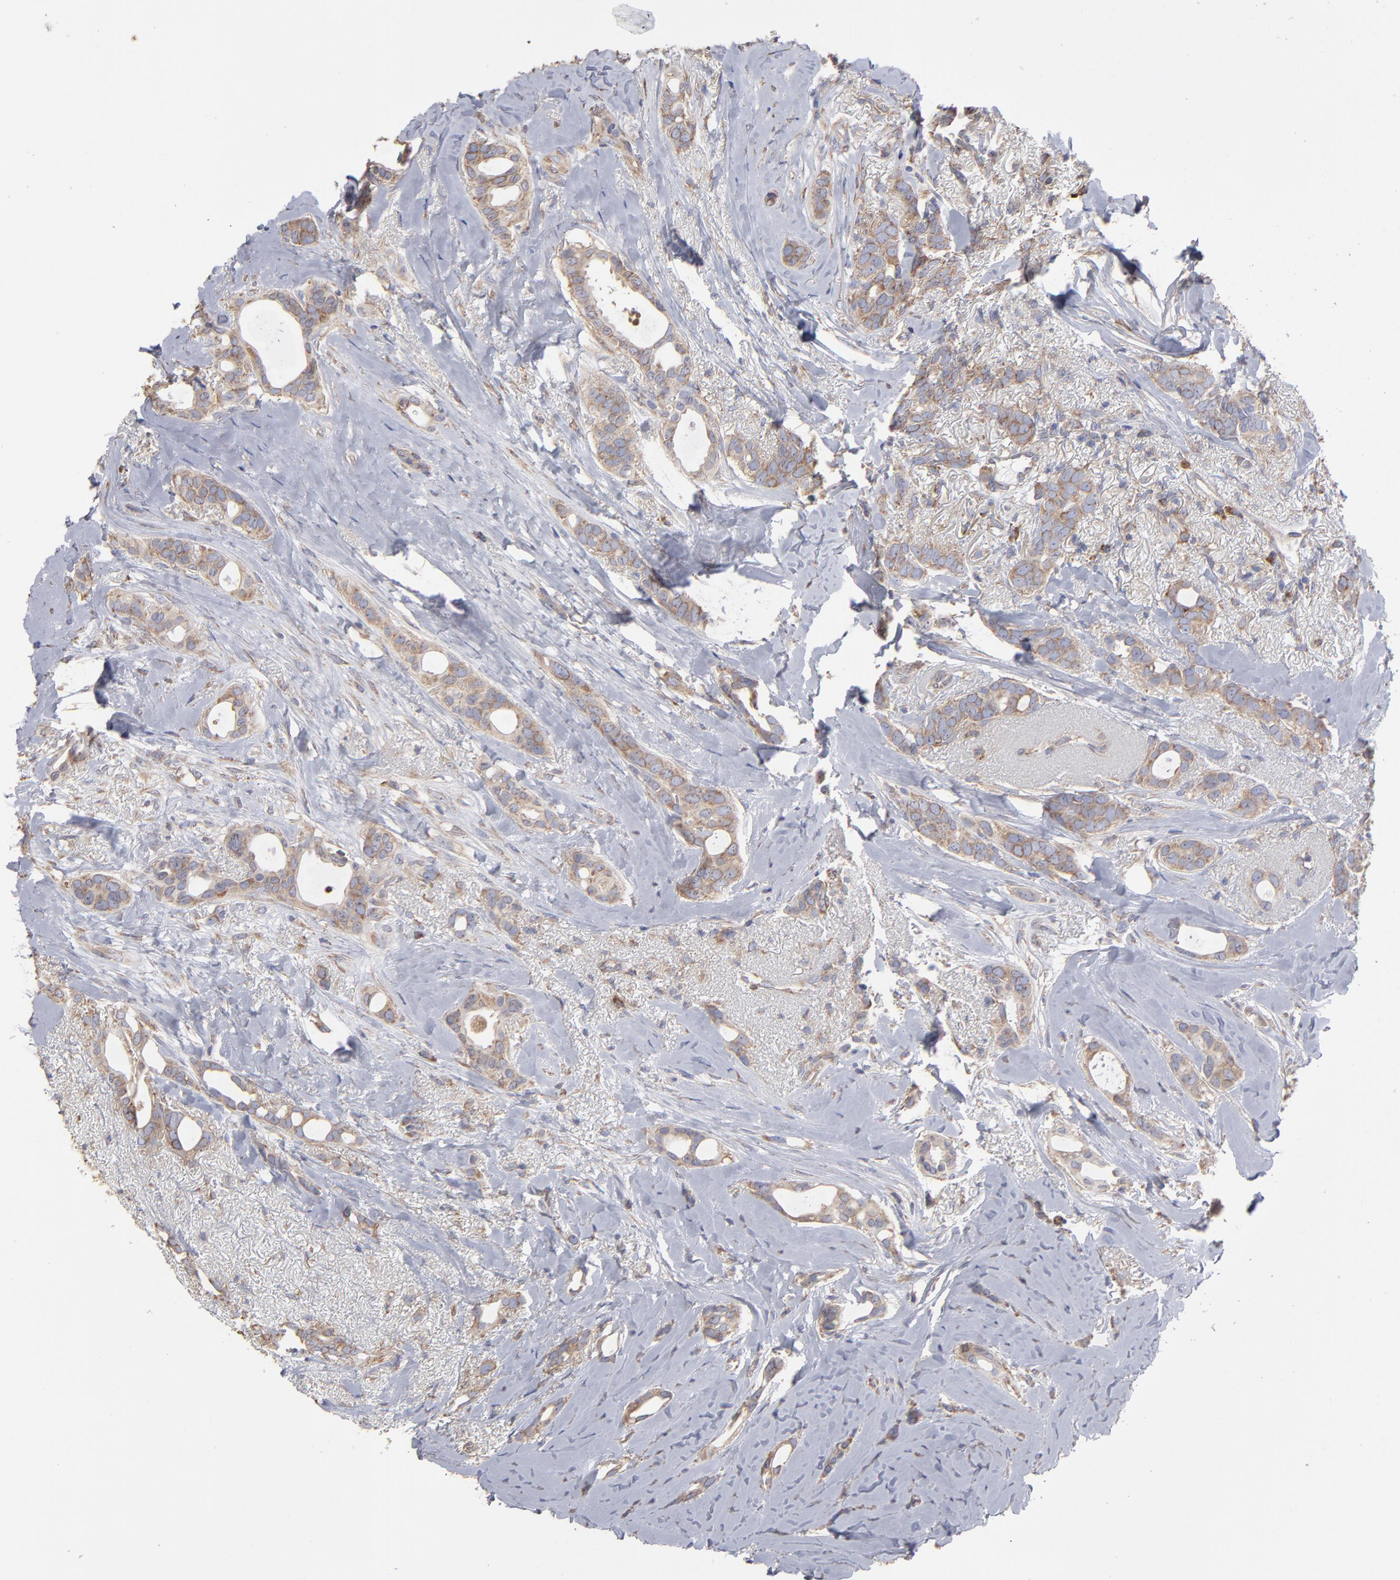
{"staining": {"intensity": "weak", "quantity": ">75%", "location": "cytoplasmic/membranous"}, "tissue": "breast cancer", "cell_type": "Tumor cells", "image_type": "cancer", "snomed": [{"axis": "morphology", "description": "Duct carcinoma"}, {"axis": "topography", "description": "Breast"}], "caption": "Human breast cancer (infiltrating ductal carcinoma) stained with a protein marker reveals weak staining in tumor cells.", "gene": "RPL3", "patient": {"sex": "female", "age": 54}}